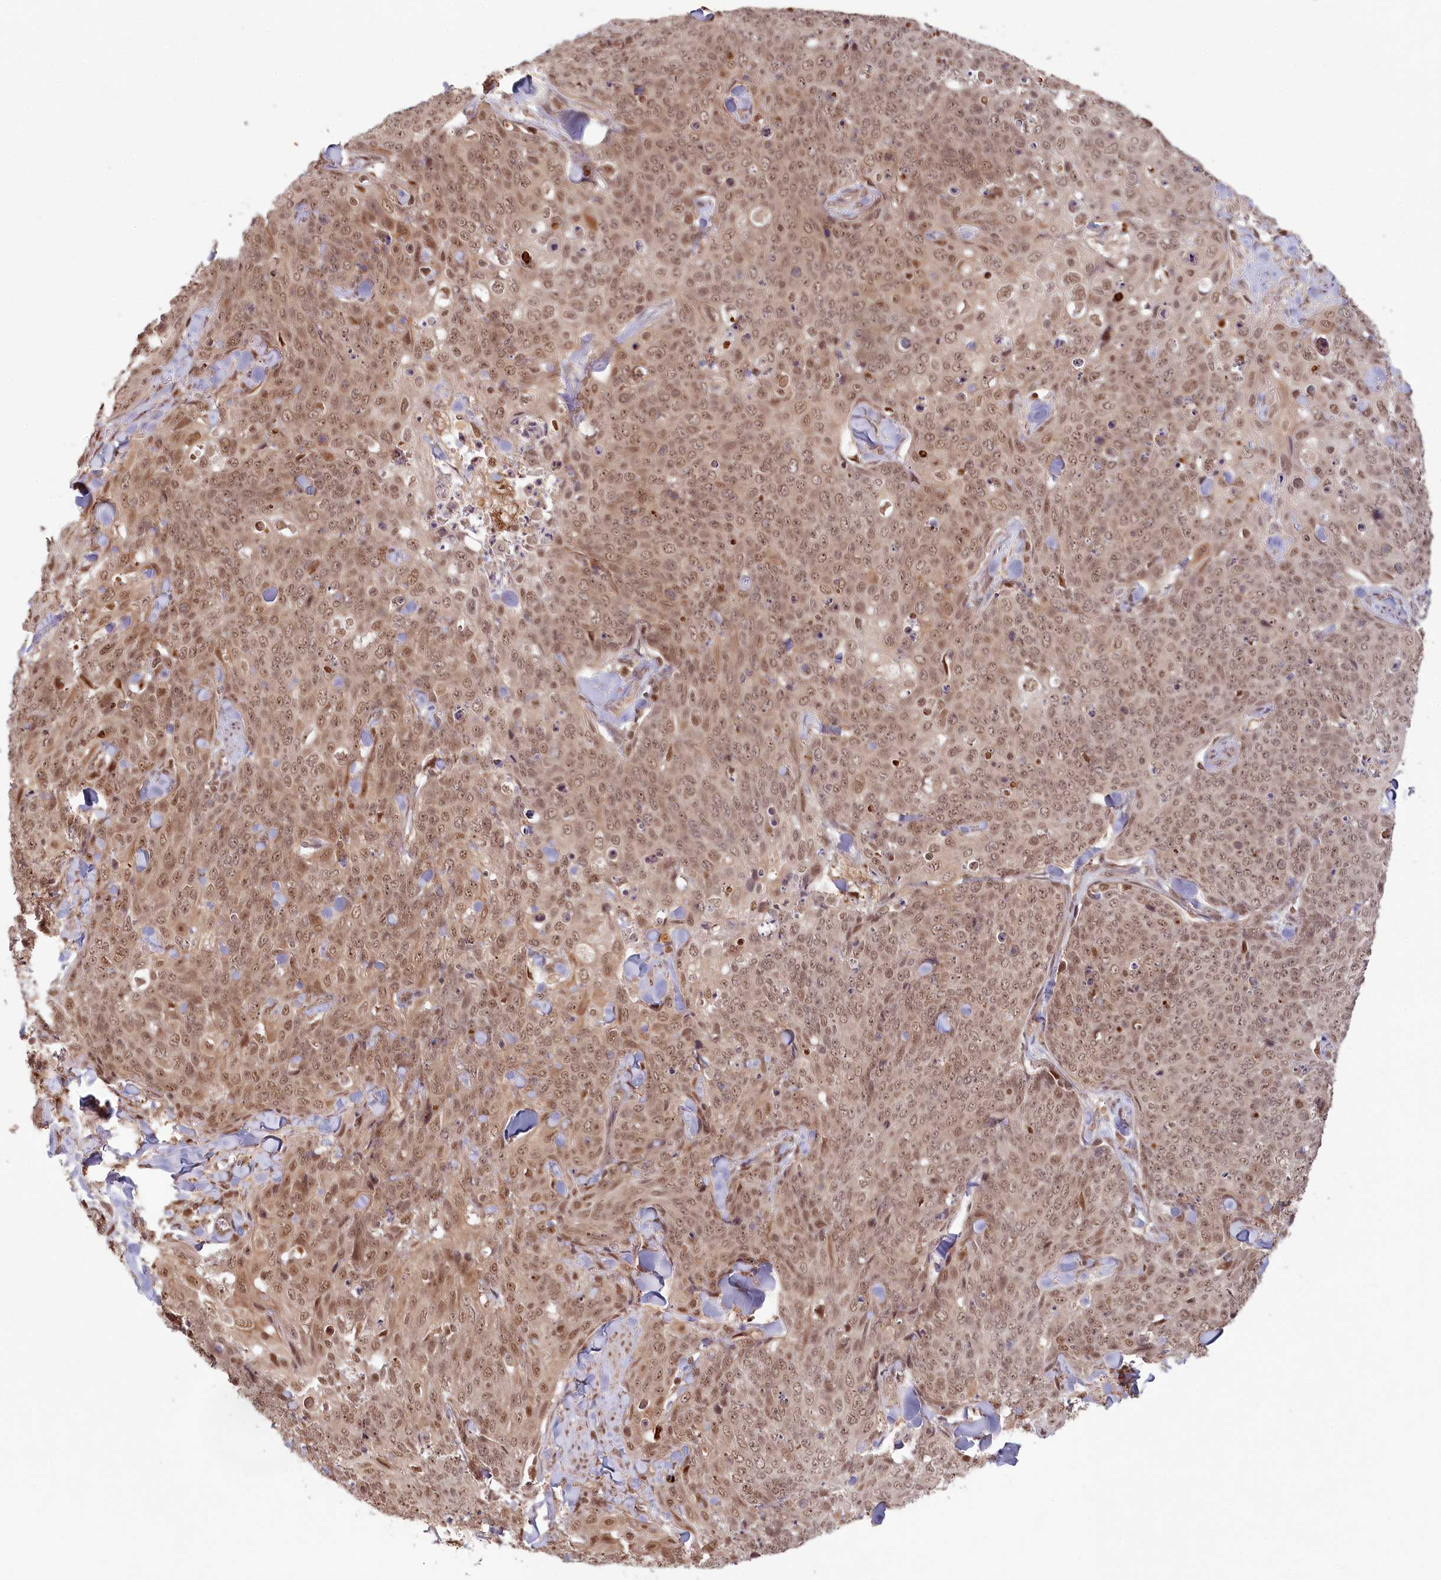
{"staining": {"intensity": "moderate", "quantity": ">75%", "location": "nuclear"}, "tissue": "skin cancer", "cell_type": "Tumor cells", "image_type": "cancer", "snomed": [{"axis": "morphology", "description": "Squamous cell carcinoma, NOS"}, {"axis": "topography", "description": "Skin"}, {"axis": "topography", "description": "Vulva"}], "caption": "Immunohistochemistry staining of skin squamous cell carcinoma, which reveals medium levels of moderate nuclear staining in approximately >75% of tumor cells indicating moderate nuclear protein positivity. The staining was performed using DAB (brown) for protein detection and nuclei were counterstained in hematoxylin (blue).", "gene": "WAPL", "patient": {"sex": "female", "age": 85}}